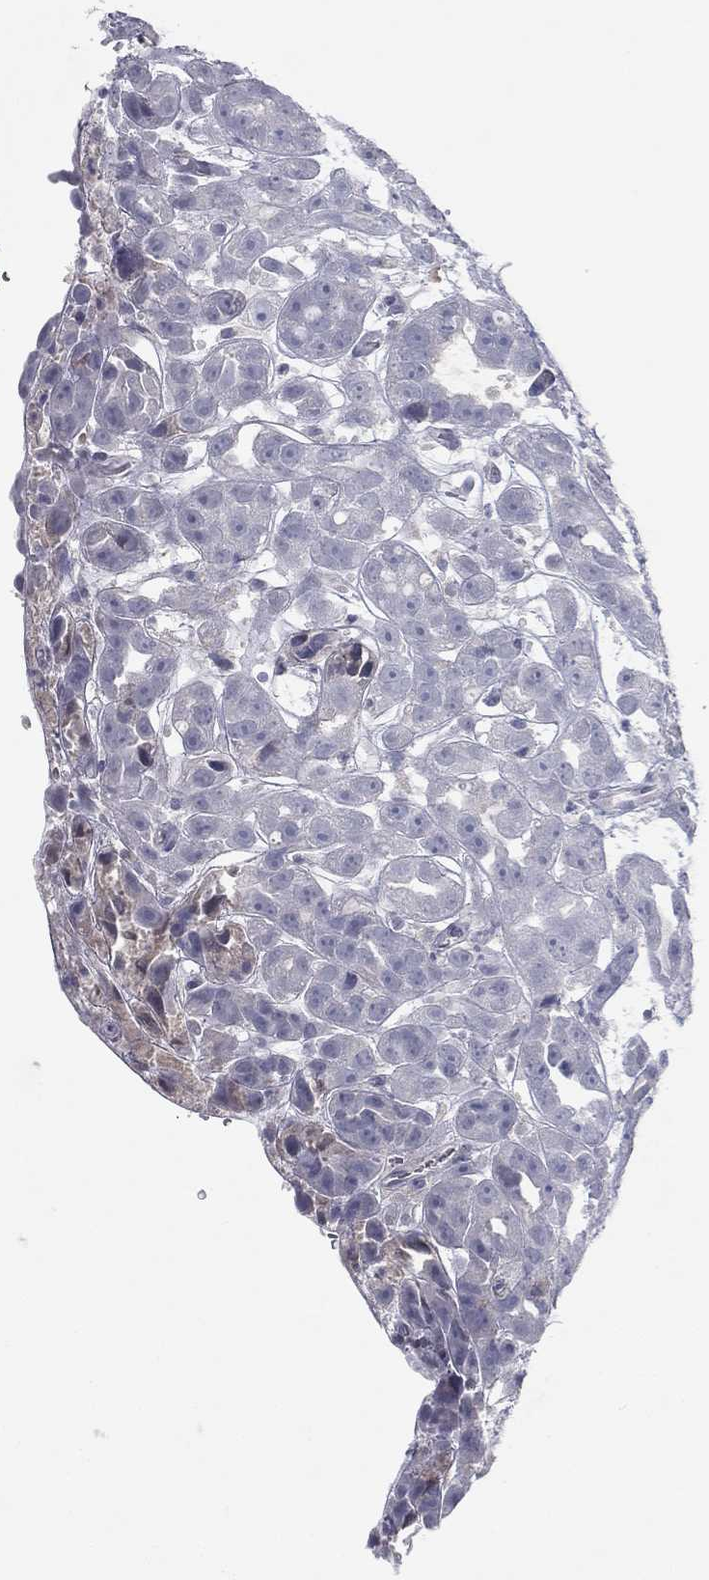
{"staining": {"intensity": "negative", "quantity": "none", "location": "none"}, "tissue": "urothelial cancer", "cell_type": "Tumor cells", "image_type": "cancer", "snomed": [{"axis": "morphology", "description": "Urothelial carcinoma, High grade"}, {"axis": "topography", "description": "Urinary bladder"}], "caption": "High-grade urothelial carcinoma was stained to show a protein in brown. There is no significant expression in tumor cells.", "gene": "CPT1B", "patient": {"sex": "female", "age": 41}}